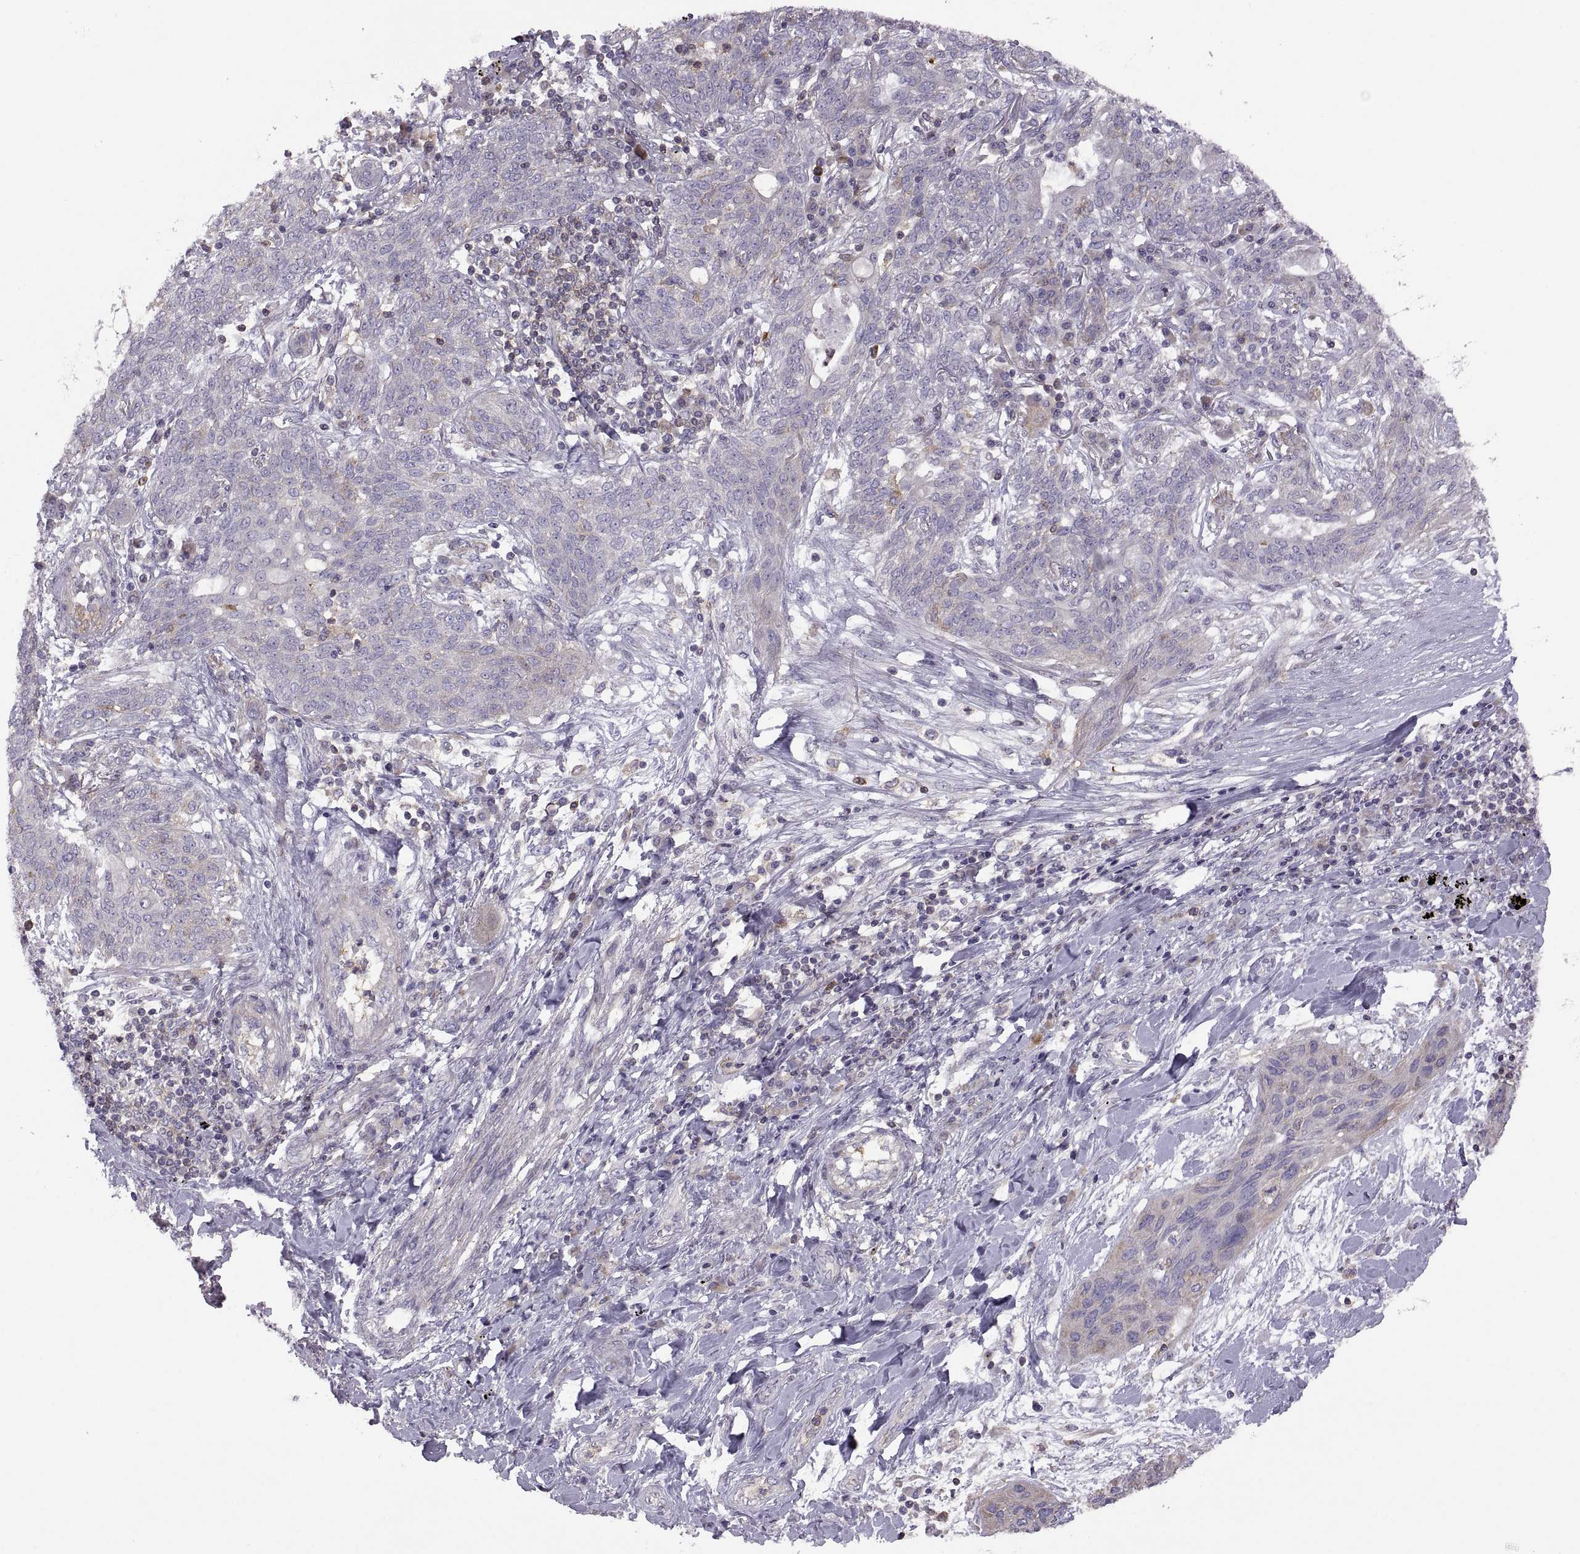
{"staining": {"intensity": "negative", "quantity": "none", "location": "none"}, "tissue": "lung cancer", "cell_type": "Tumor cells", "image_type": "cancer", "snomed": [{"axis": "morphology", "description": "Squamous cell carcinoma, NOS"}, {"axis": "topography", "description": "Lung"}], "caption": "Immunohistochemistry histopathology image of human lung squamous cell carcinoma stained for a protein (brown), which reveals no staining in tumor cells.", "gene": "SPATA32", "patient": {"sex": "female", "age": 70}}